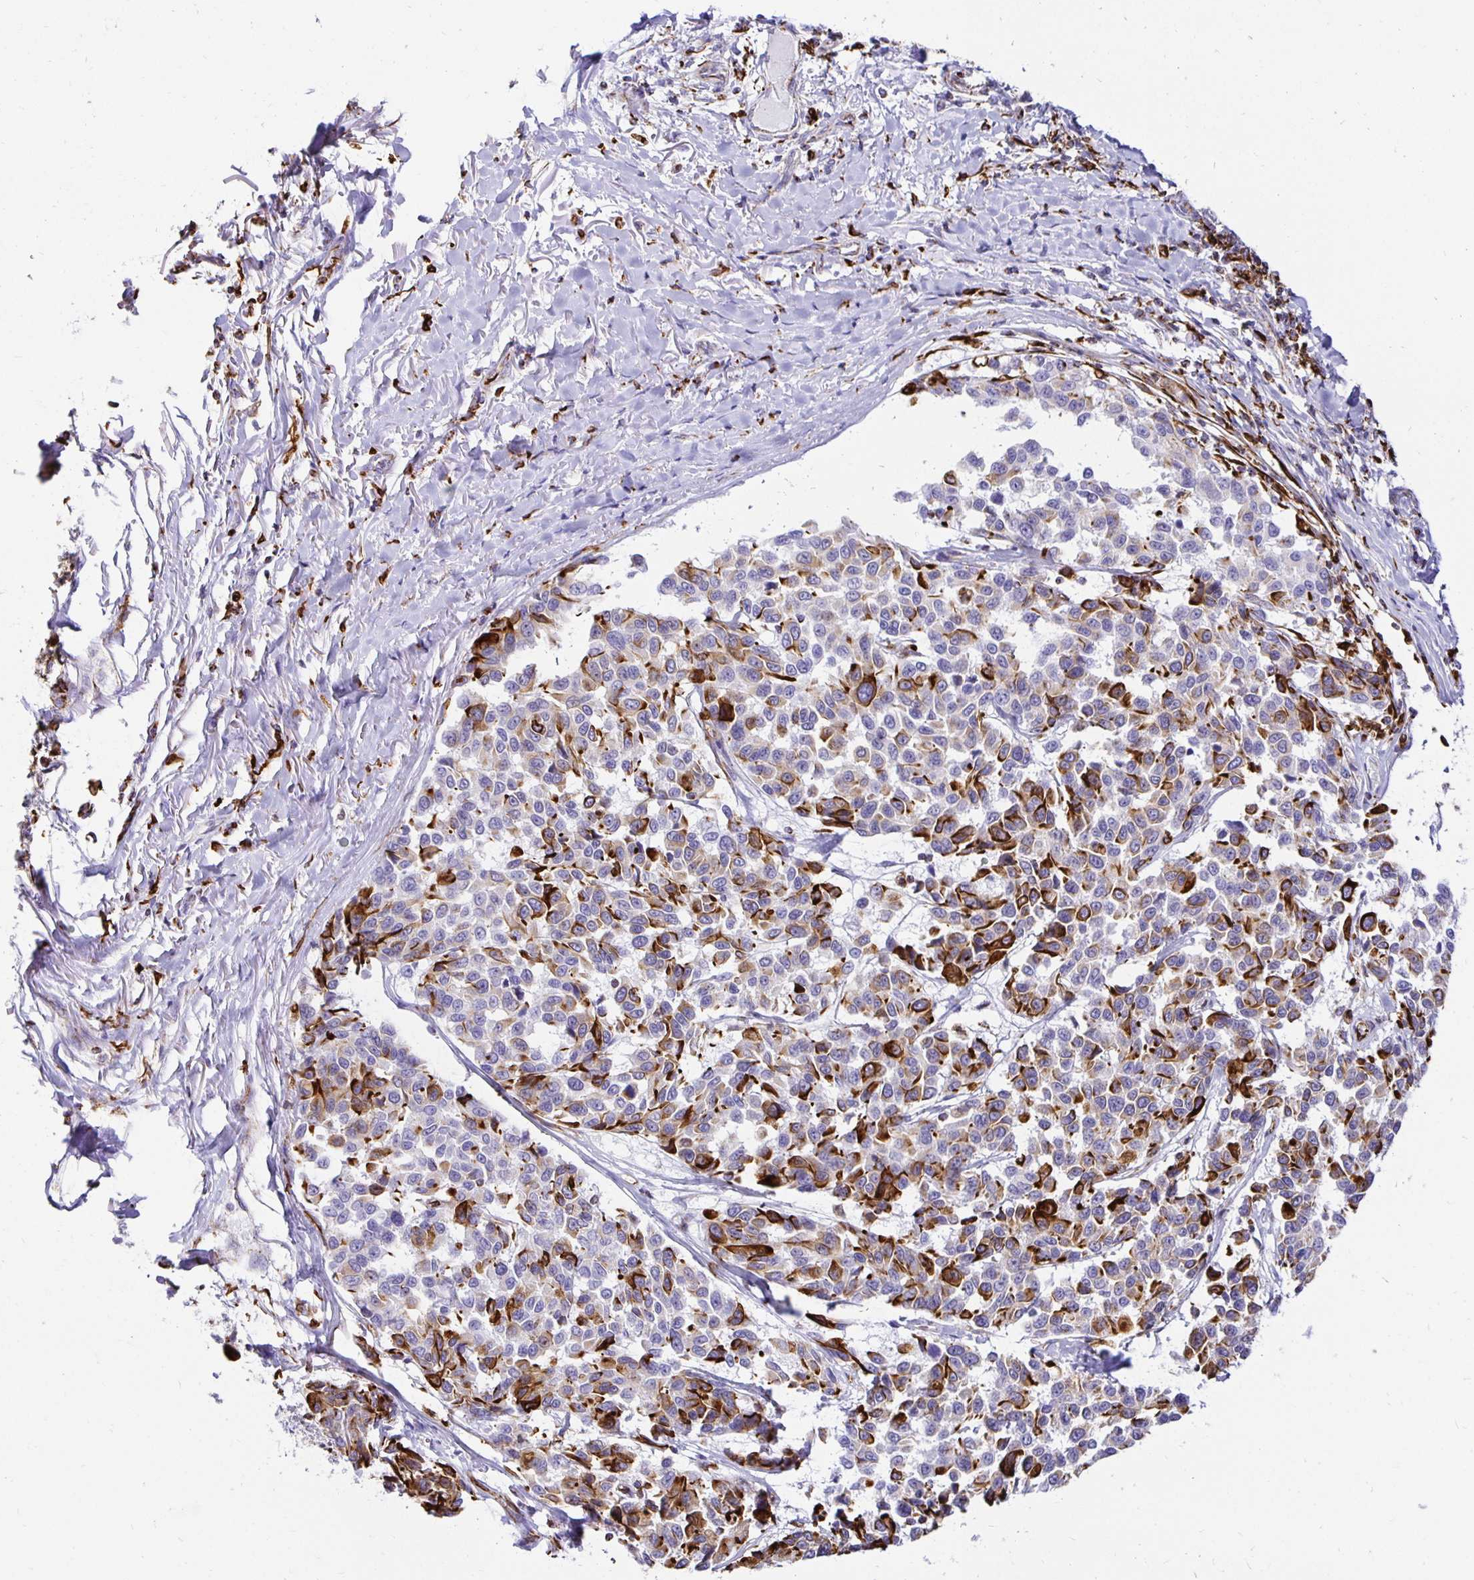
{"staining": {"intensity": "strong", "quantity": "25%-75%", "location": "cytoplasmic/membranous"}, "tissue": "melanoma", "cell_type": "Tumor cells", "image_type": "cancer", "snomed": [{"axis": "morphology", "description": "Malignant melanoma, NOS"}, {"axis": "topography", "description": "Skin"}], "caption": "Immunohistochemistry (IHC) (DAB) staining of malignant melanoma demonstrates strong cytoplasmic/membranous protein staining in about 25%-75% of tumor cells.", "gene": "PLAAT2", "patient": {"sex": "female", "age": 66}}